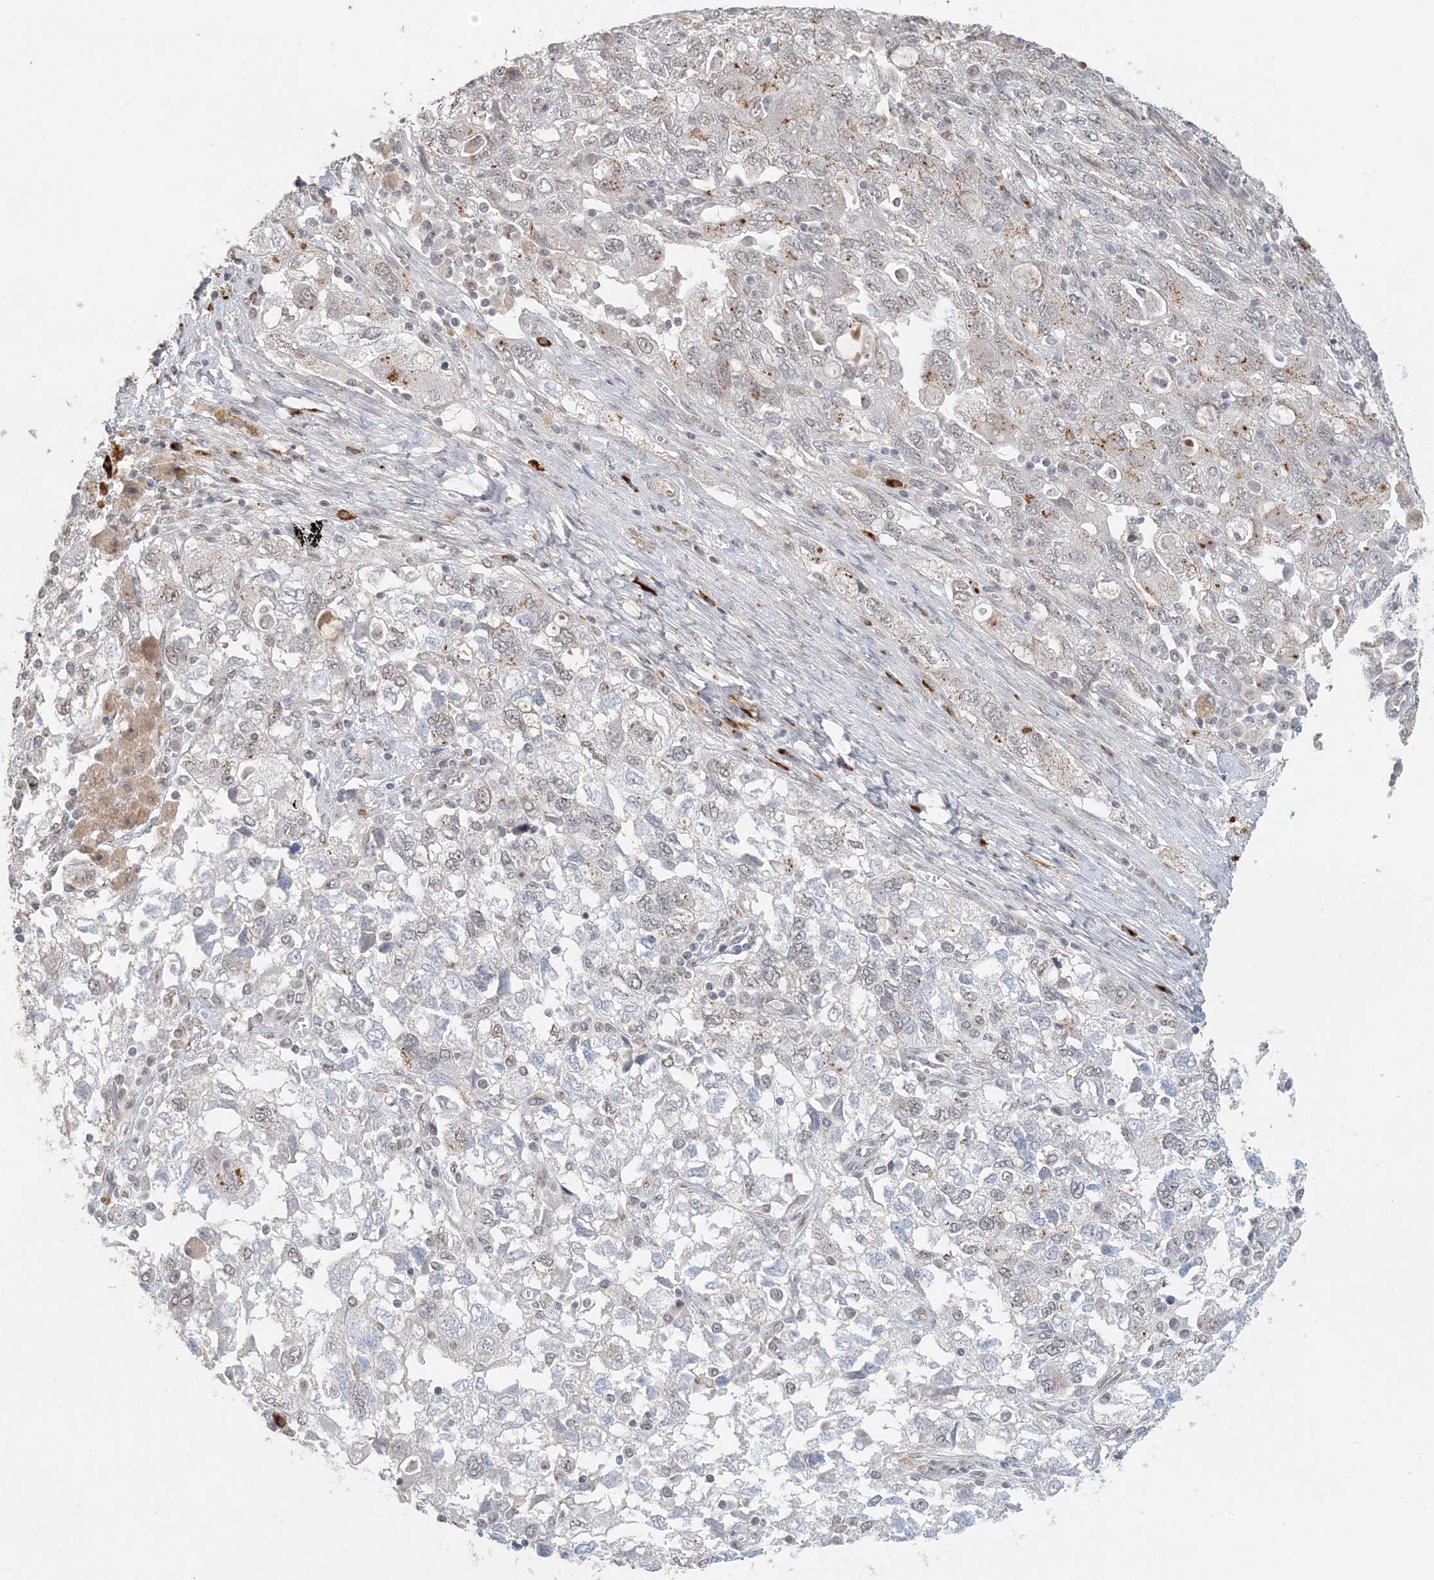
{"staining": {"intensity": "weak", "quantity": "<25%", "location": "cytoplasmic/membranous"}, "tissue": "ovarian cancer", "cell_type": "Tumor cells", "image_type": "cancer", "snomed": [{"axis": "morphology", "description": "Carcinoma, NOS"}, {"axis": "morphology", "description": "Cystadenocarcinoma, serous, NOS"}, {"axis": "topography", "description": "Ovary"}], "caption": "This image is of ovarian cancer stained with IHC to label a protein in brown with the nuclei are counter-stained blue. There is no staining in tumor cells.", "gene": "ZCCHC4", "patient": {"sex": "female", "age": 69}}